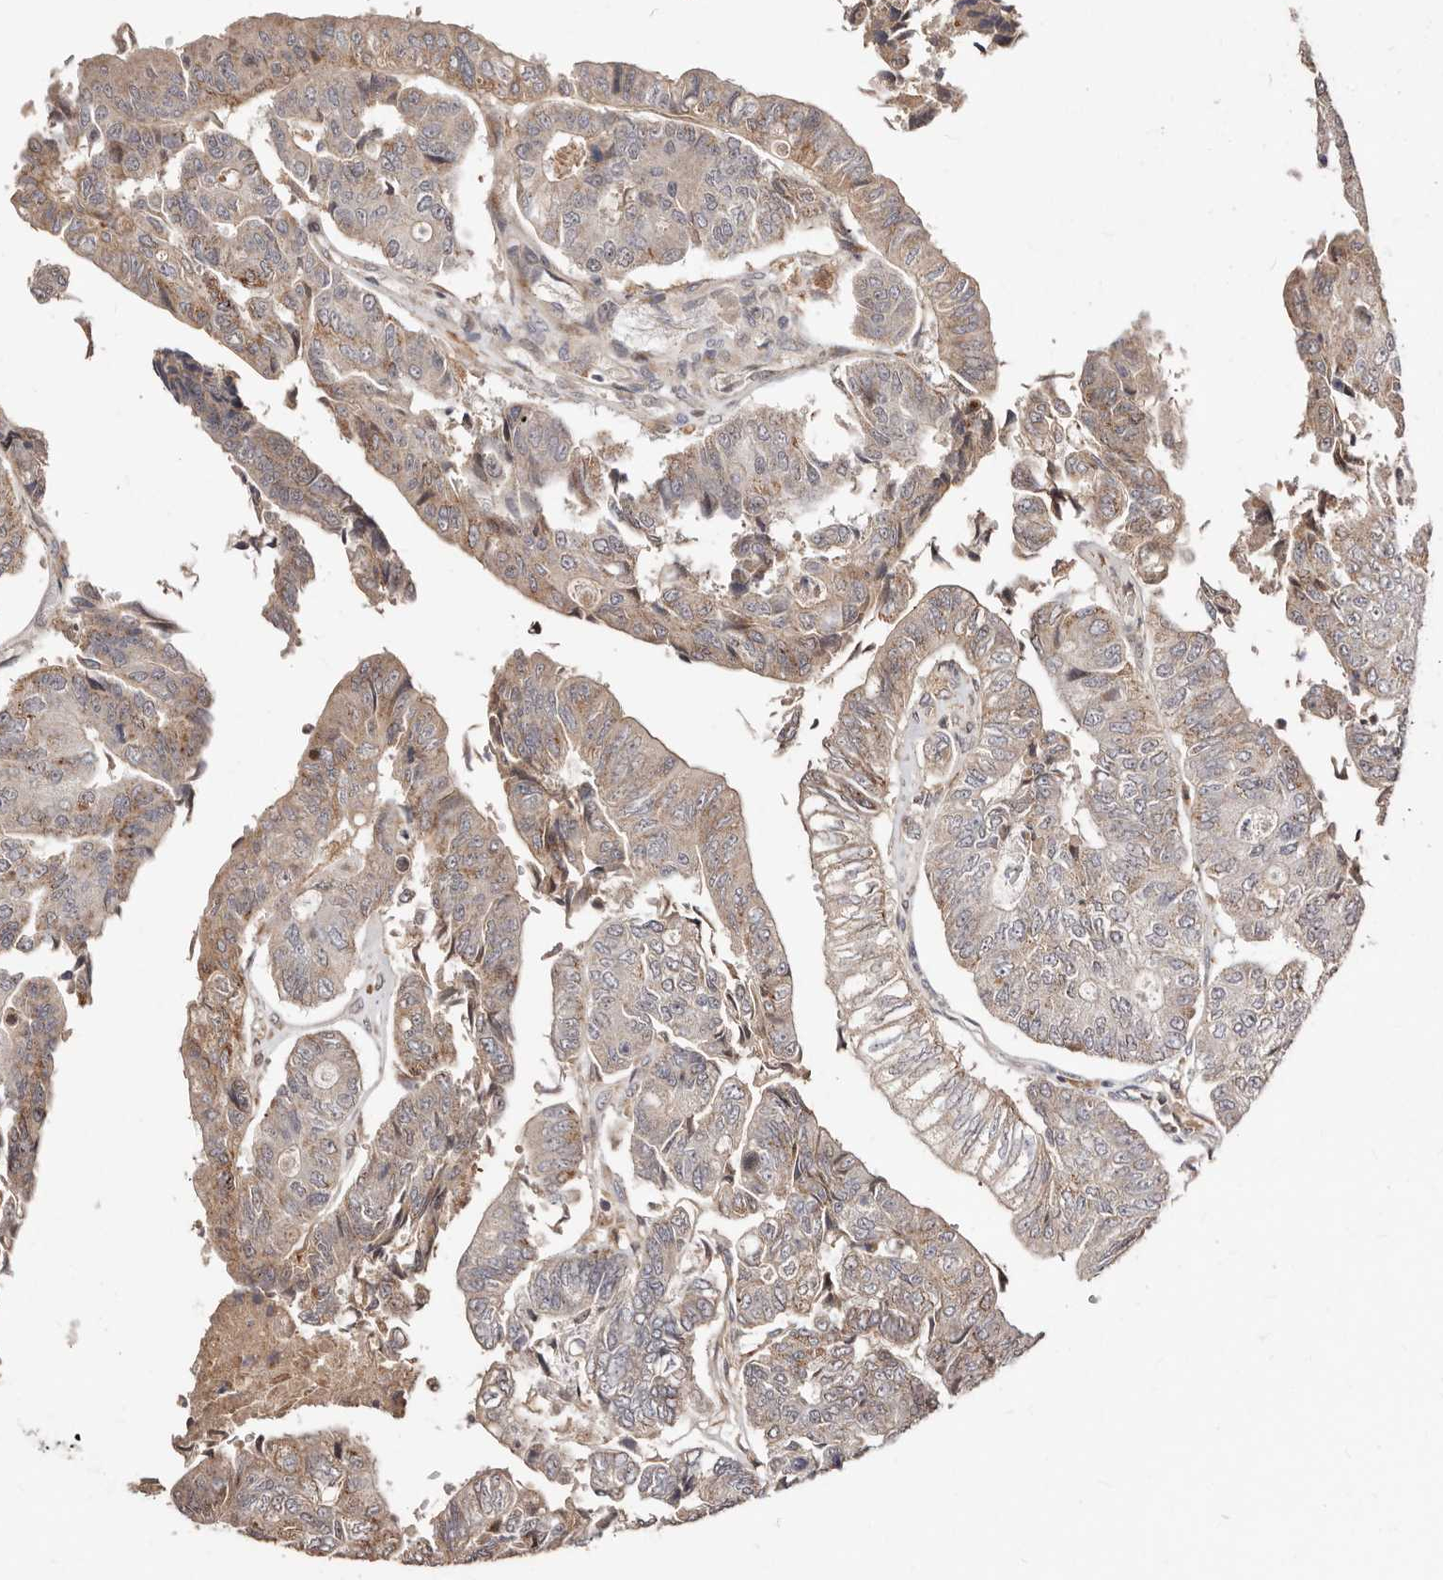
{"staining": {"intensity": "weak", "quantity": "25%-75%", "location": "cytoplasmic/membranous"}, "tissue": "colorectal cancer", "cell_type": "Tumor cells", "image_type": "cancer", "snomed": [{"axis": "morphology", "description": "Adenocarcinoma, NOS"}, {"axis": "topography", "description": "Colon"}], "caption": "IHC histopathology image of human colorectal cancer (adenocarcinoma) stained for a protein (brown), which exhibits low levels of weak cytoplasmic/membranous expression in approximately 25%-75% of tumor cells.", "gene": "APOL6", "patient": {"sex": "female", "age": 67}}